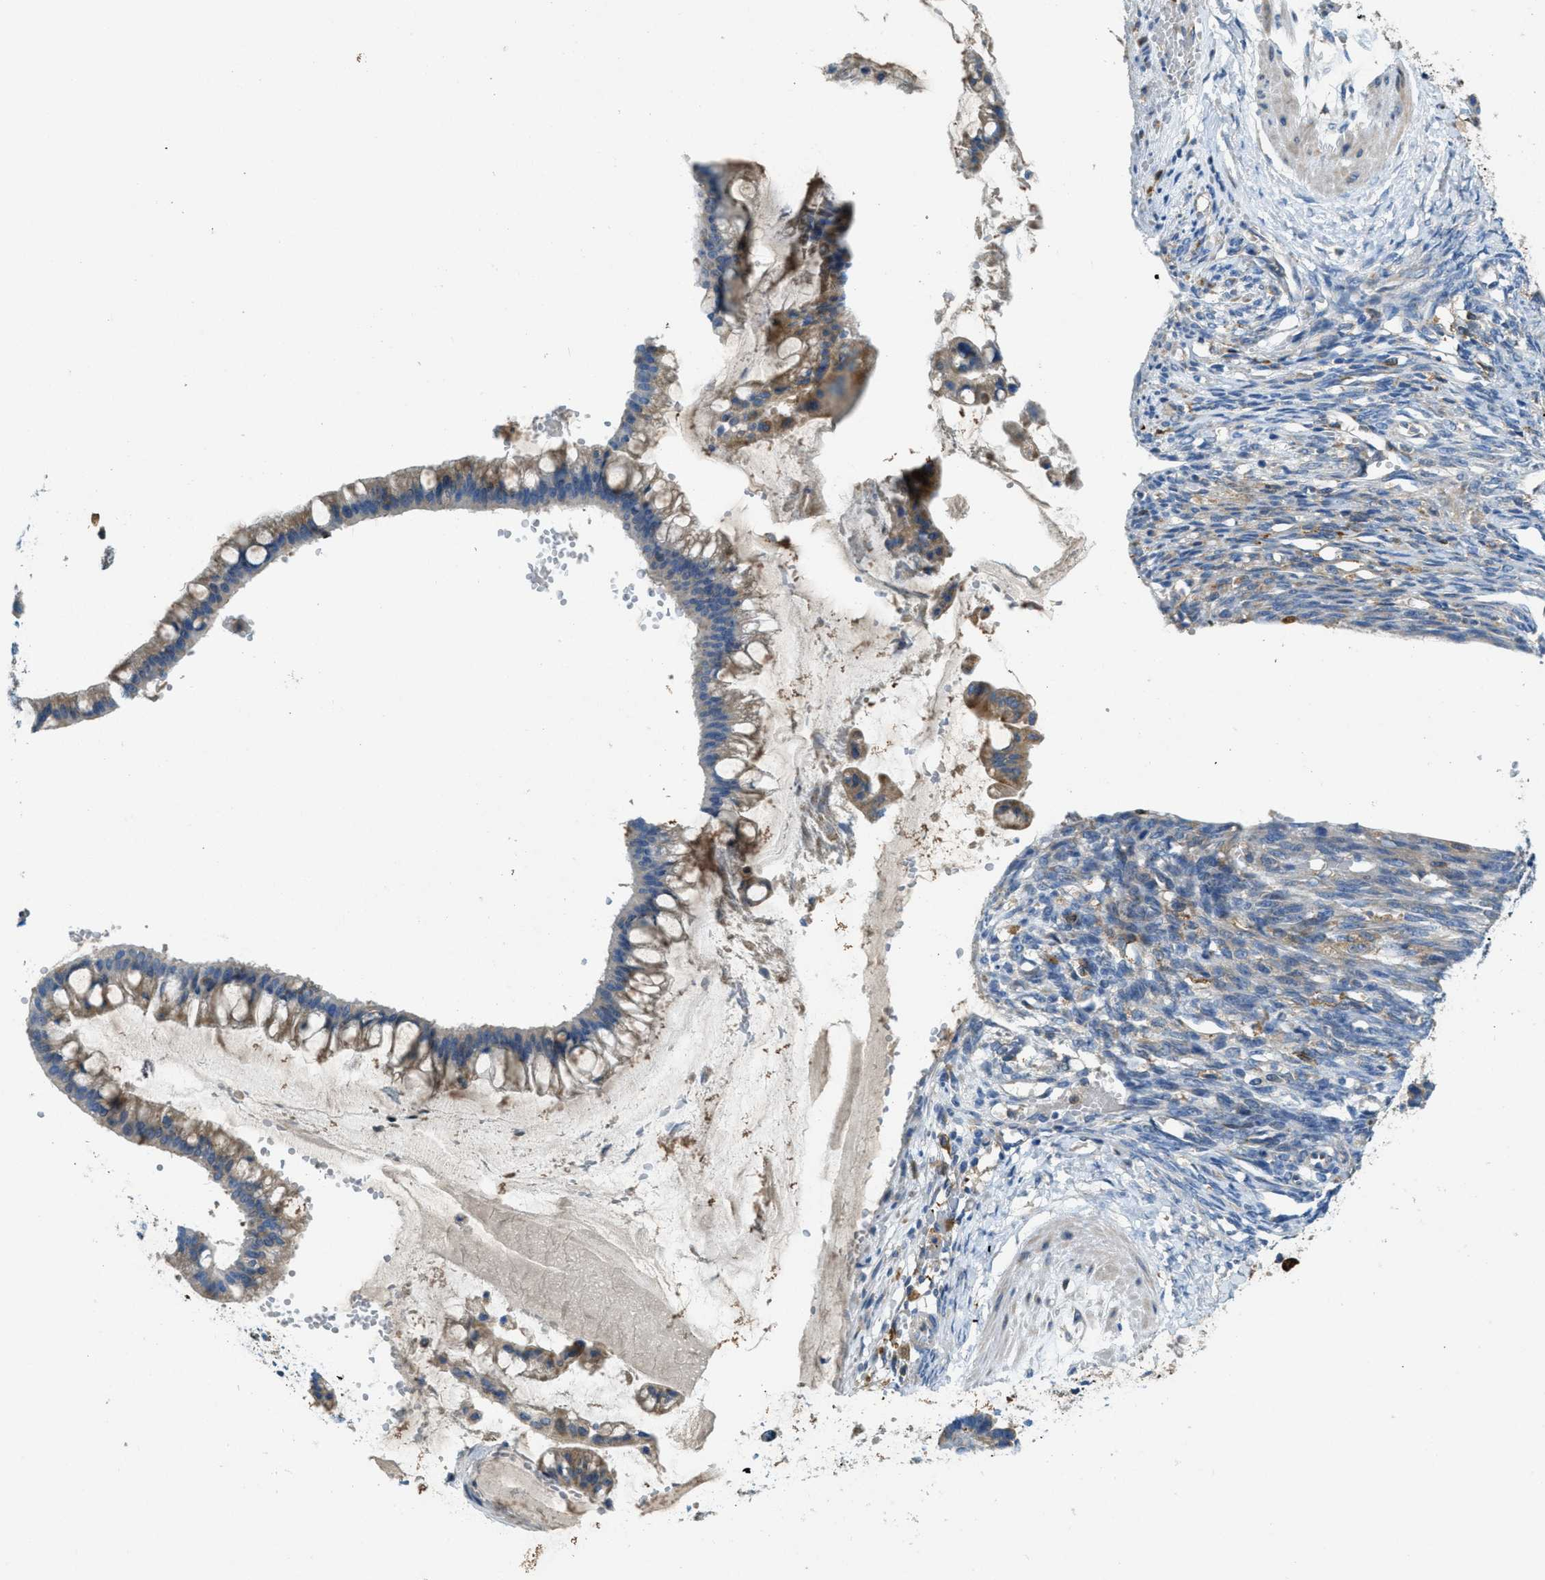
{"staining": {"intensity": "moderate", "quantity": "25%-75%", "location": "cytoplasmic/membranous"}, "tissue": "ovarian cancer", "cell_type": "Tumor cells", "image_type": "cancer", "snomed": [{"axis": "morphology", "description": "Cystadenocarcinoma, mucinous, NOS"}, {"axis": "topography", "description": "Ovary"}], "caption": "DAB (3,3'-diaminobenzidine) immunohistochemical staining of ovarian cancer (mucinous cystadenocarcinoma) exhibits moderate cytoplasmic/membranous protein positivity in about 25%-75% of tumor cells.", "gene": "RFFL", "patient": {"sex": "female", "age": 73}}